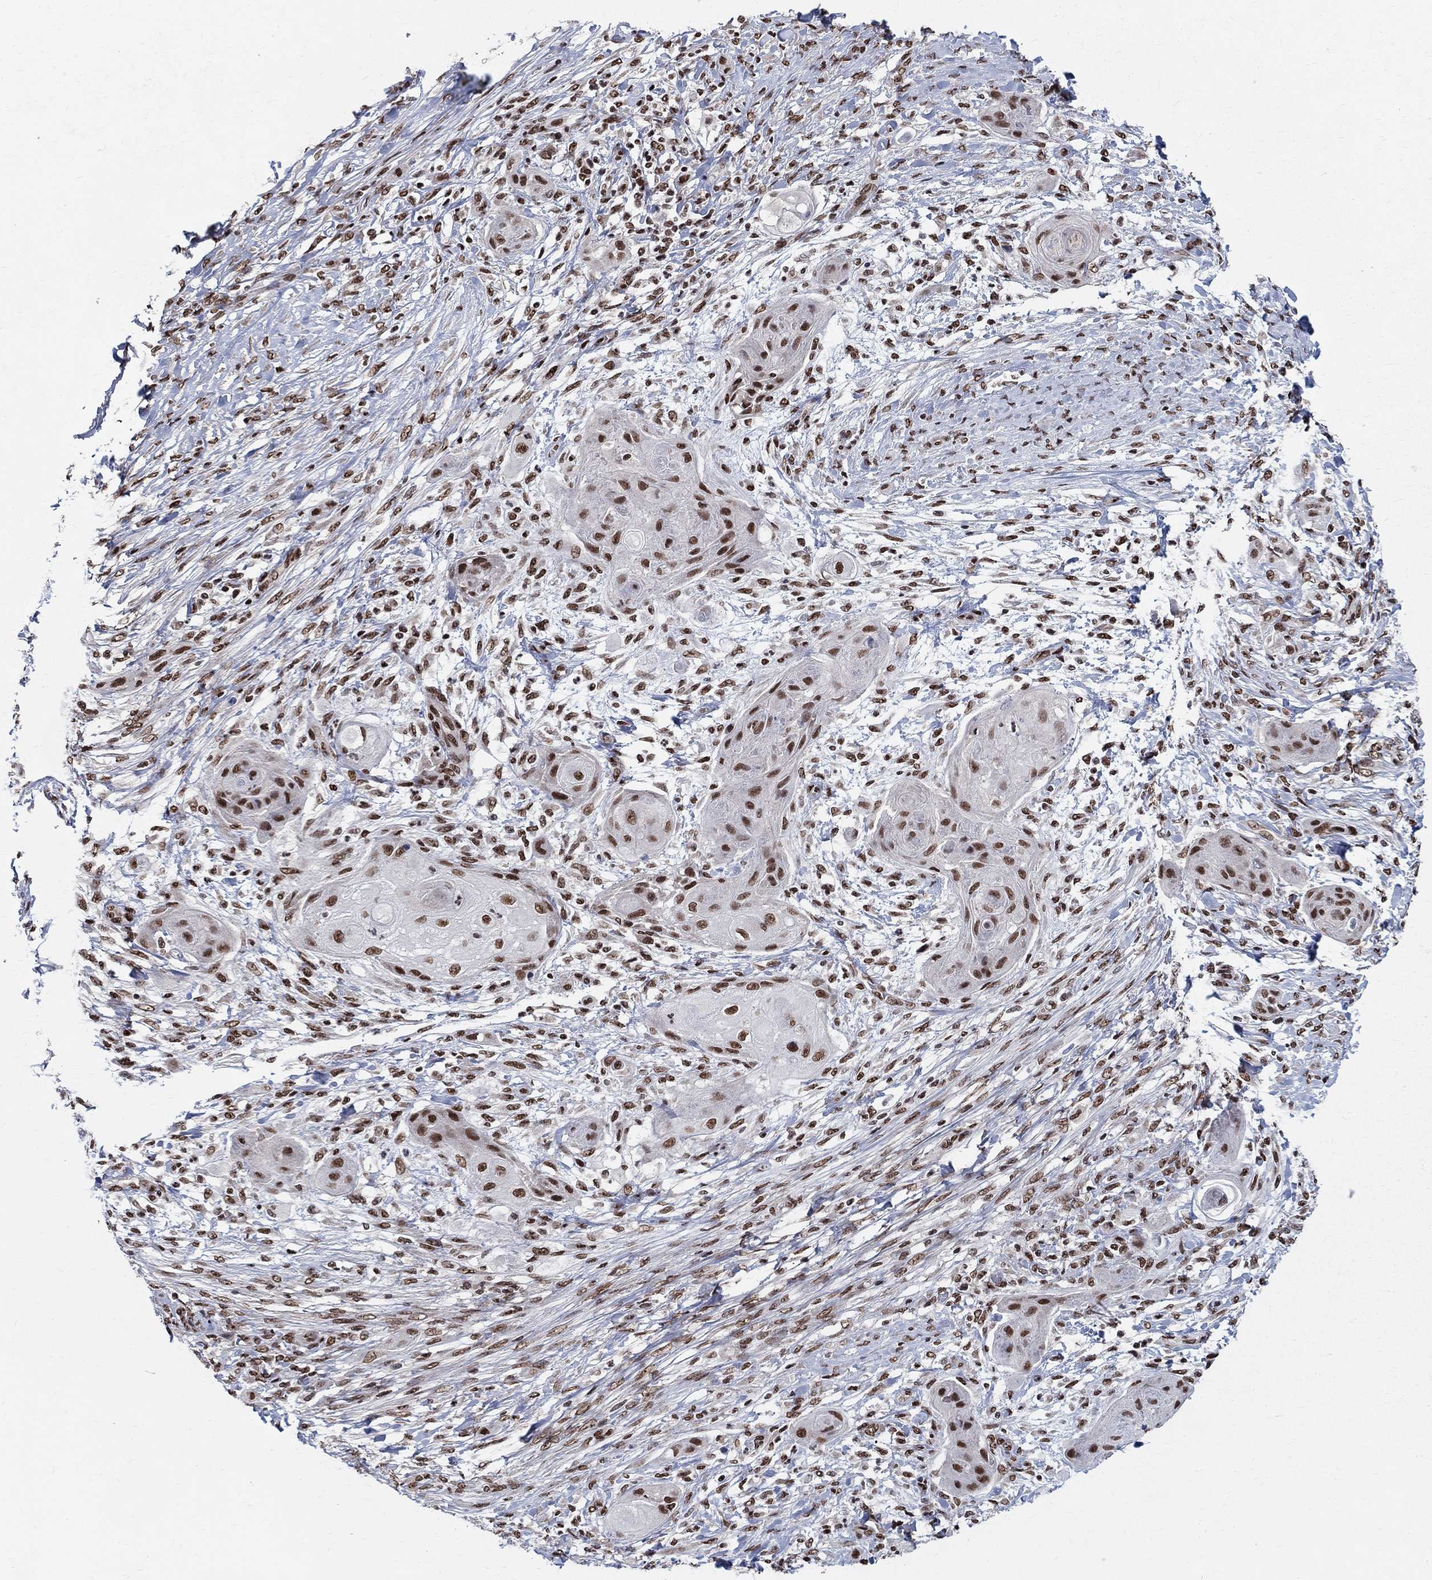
{"staining": {"intensity": "strong", "quantity": "25%-75%", "location": "nuclear"}, "tissue": "skin cancer", "cell_type": "Tumor cells", "image_type": "cancer", "snomed": [{"axis": "morphology", "description": "Squamous cell carcinoma, NOS"}, {"axis": "topography", "description": "Skin"}], "caption": "Immunohistochemistry micrograph of neoplastic tissue: human skin squamous cell carcinoma stained using immunohistochemistry (IHC) exhibits high levels of strong protein expression localized specifically in the nuclear of tumor cells, appearing as a nuclear brown color.", "gene": "FBXO16", "patient": {"sex": "male", "age": 62}}